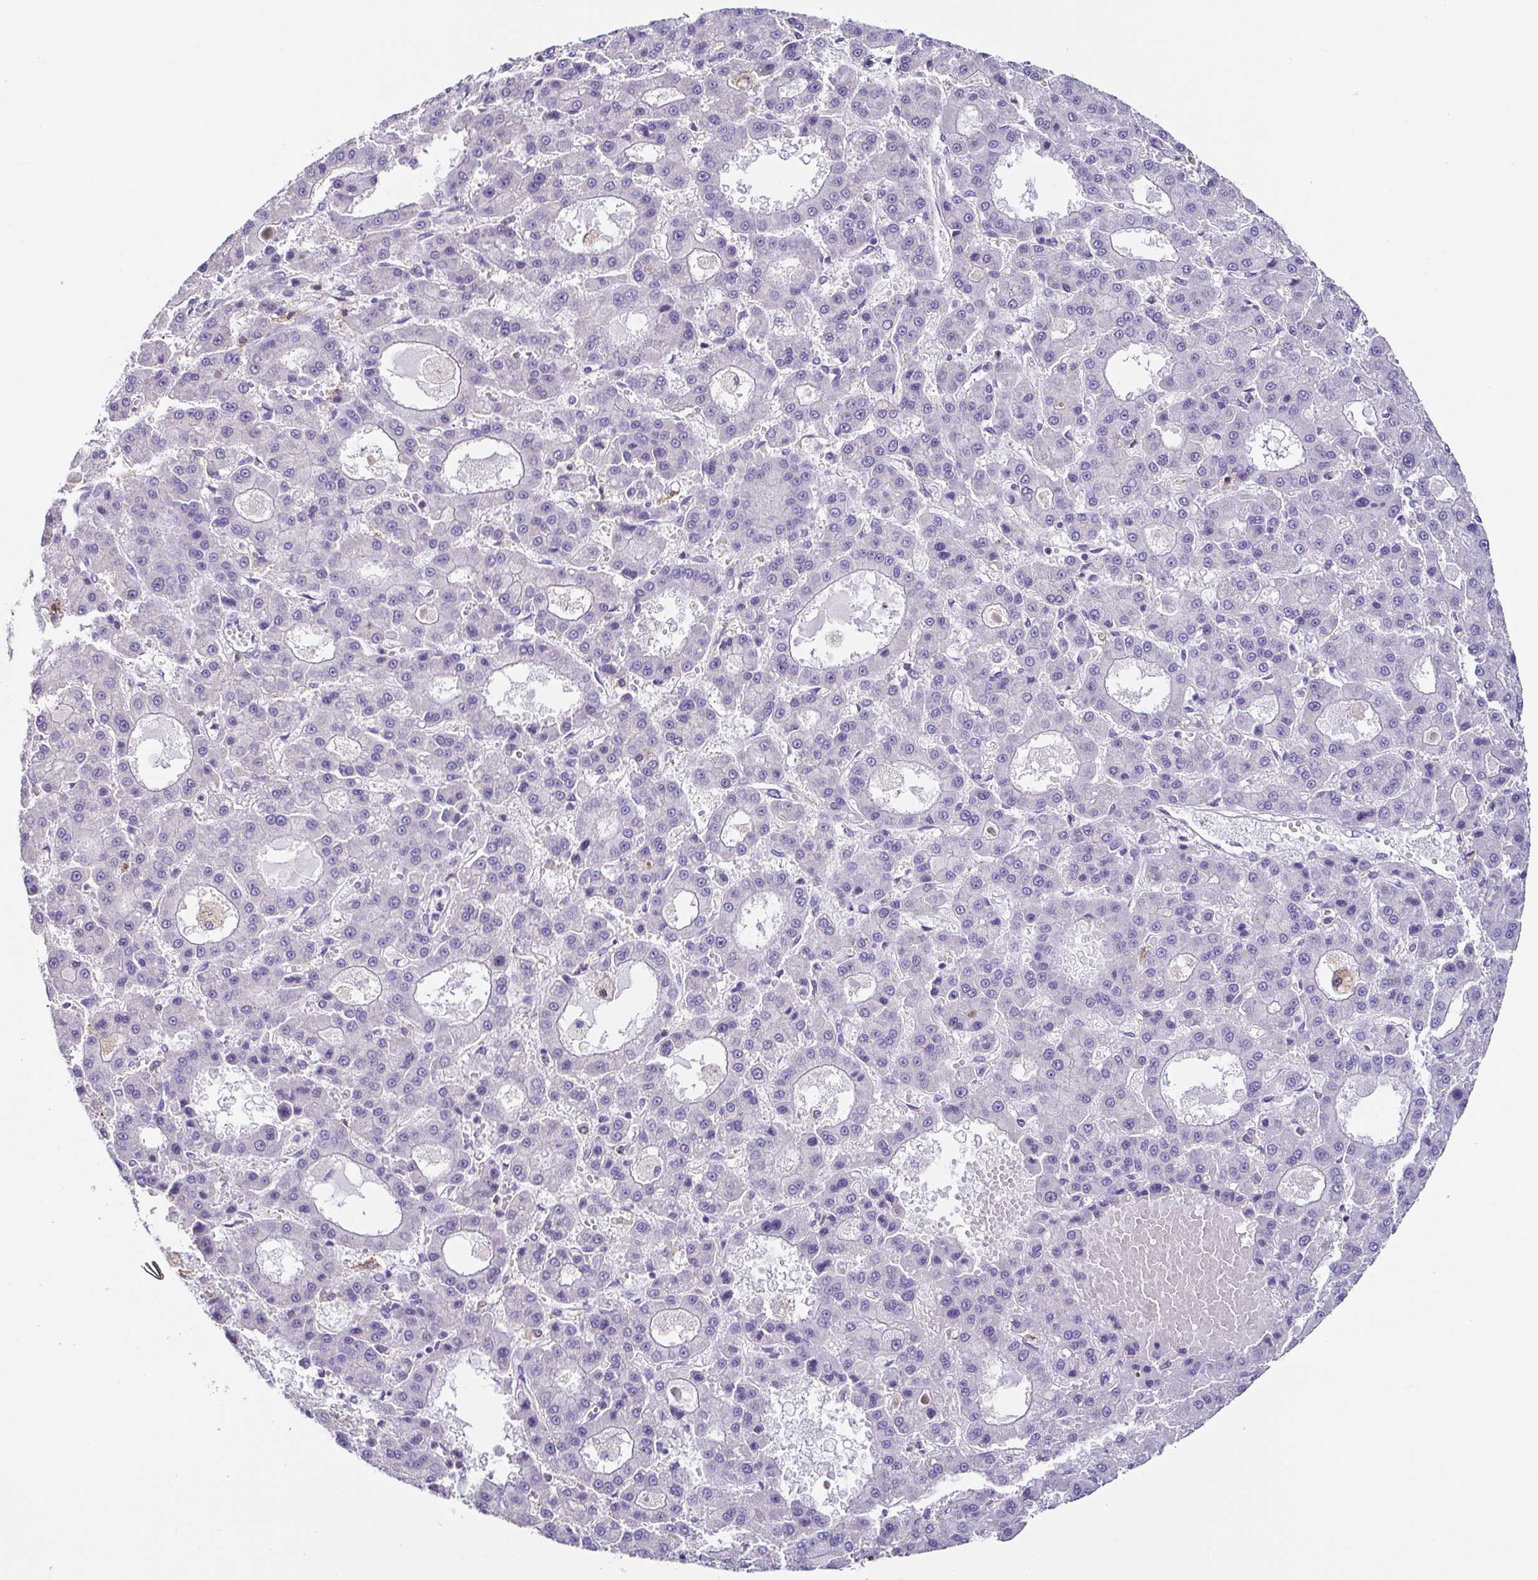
{"staining": {"intensity": "negative", "quantity": "none", "location": "none"}, "tissue": "liver cancer", "cell_type": "Tumor cells", "image_type": "cancer", "snomed": [{"axis": "morphology", "description": "Carcinoma, Hepatocellular, NOS"}, {"axis": "topography", "description": "Liver"}], "caption": "Protein analysis of liver cancer reveals no significant staining in tumor cells.", "gene": "ANXA10", "patient": {"sex": "male", "age": 70}}